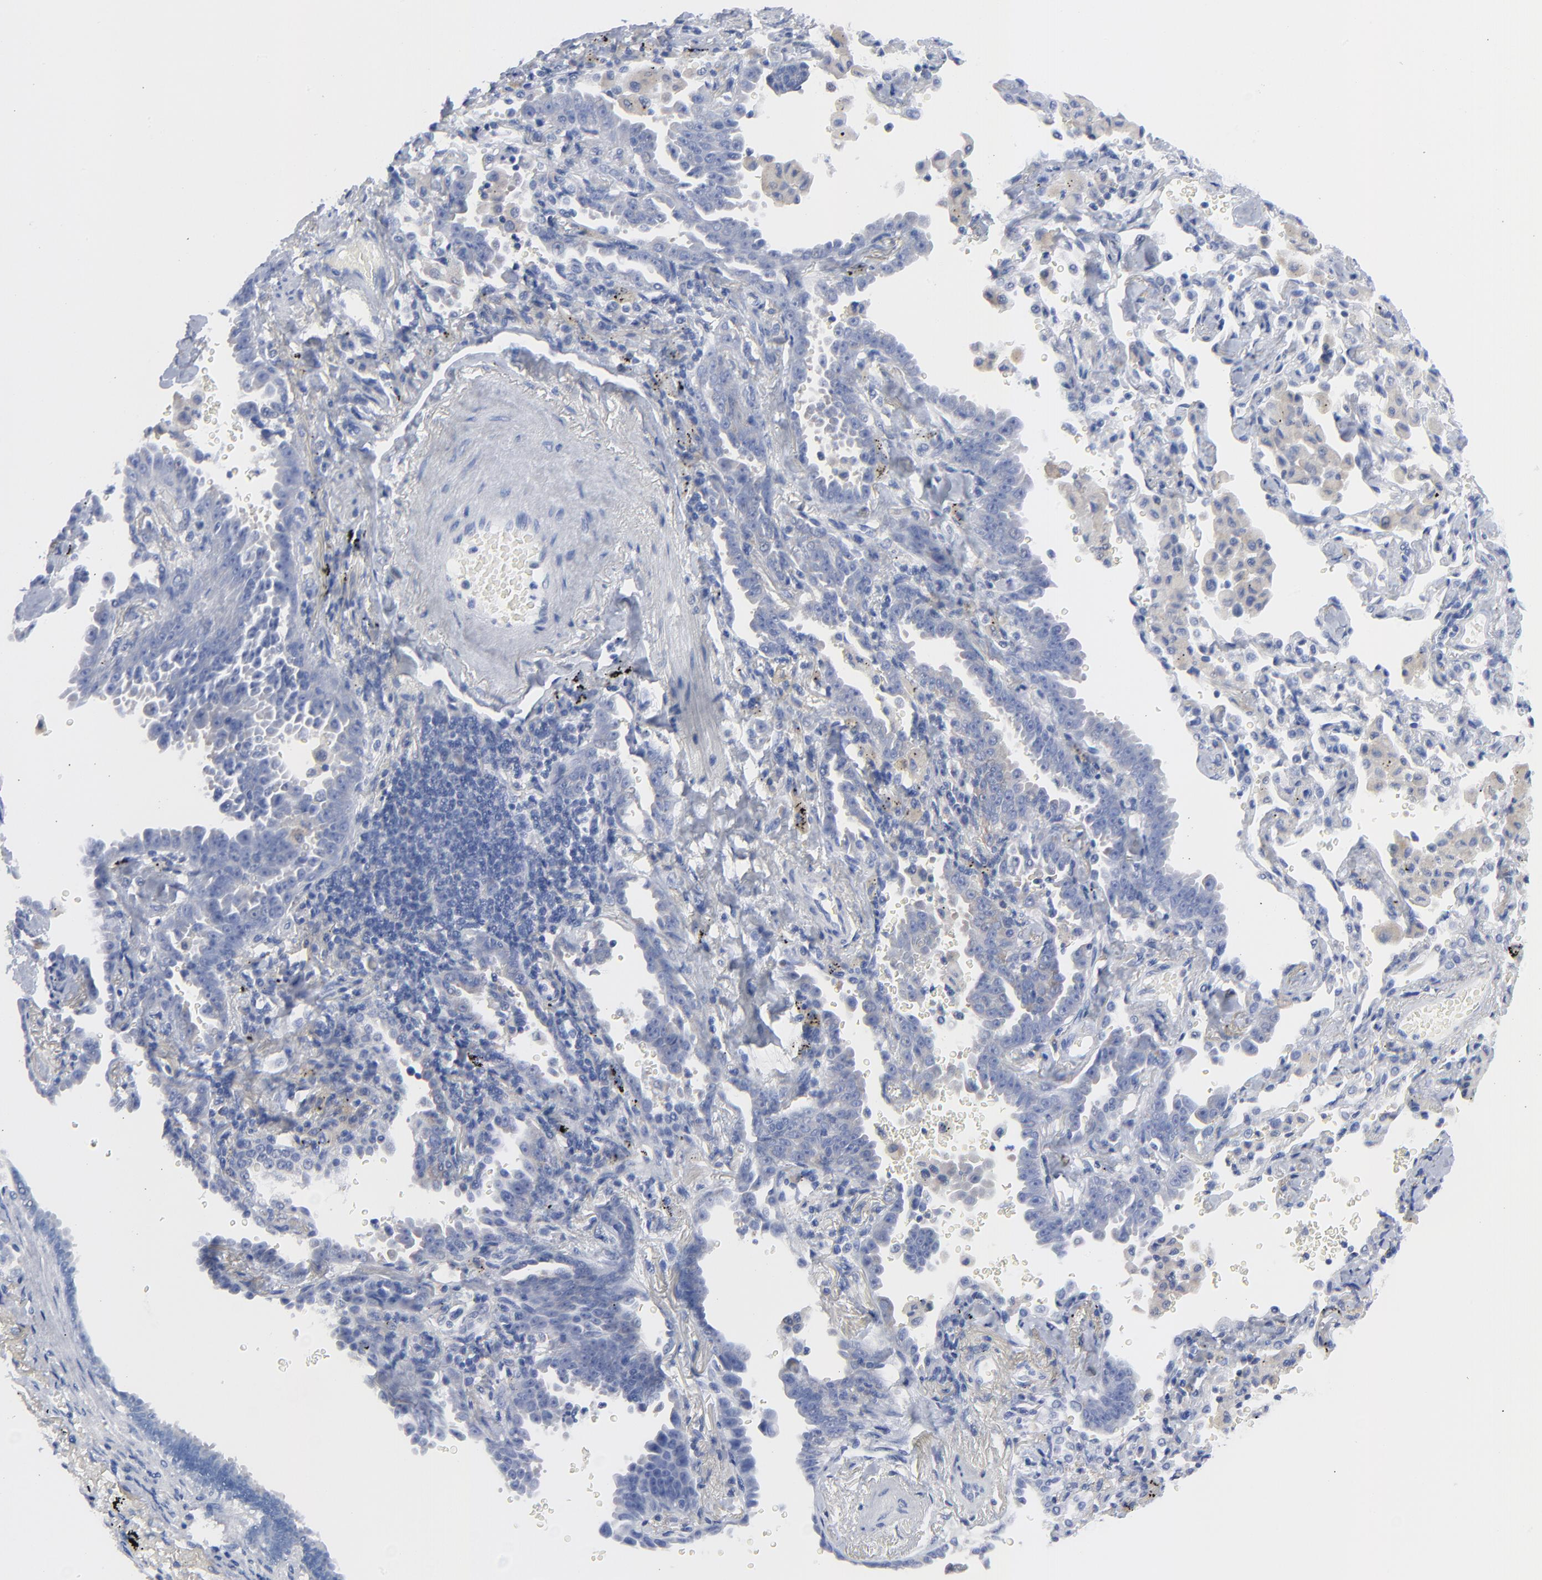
{"staining": {"intensity": "negative", "quantity": "none", "location": "none"}, "tissue": "lung cancer", "cell_type": "Tumor cells", "image_type": "cancer", "snomed": [{"axis": "morphology", "description": "Adenocarcinoma, NOS"}, {"axis": "topography", "description": "Lung"}], "caption": "Image shows no protein expression in tumor cells of lung adenocarcinoma tissue.", "gene": "STAT2", "patient": {"sex": "female", "age": 64}}